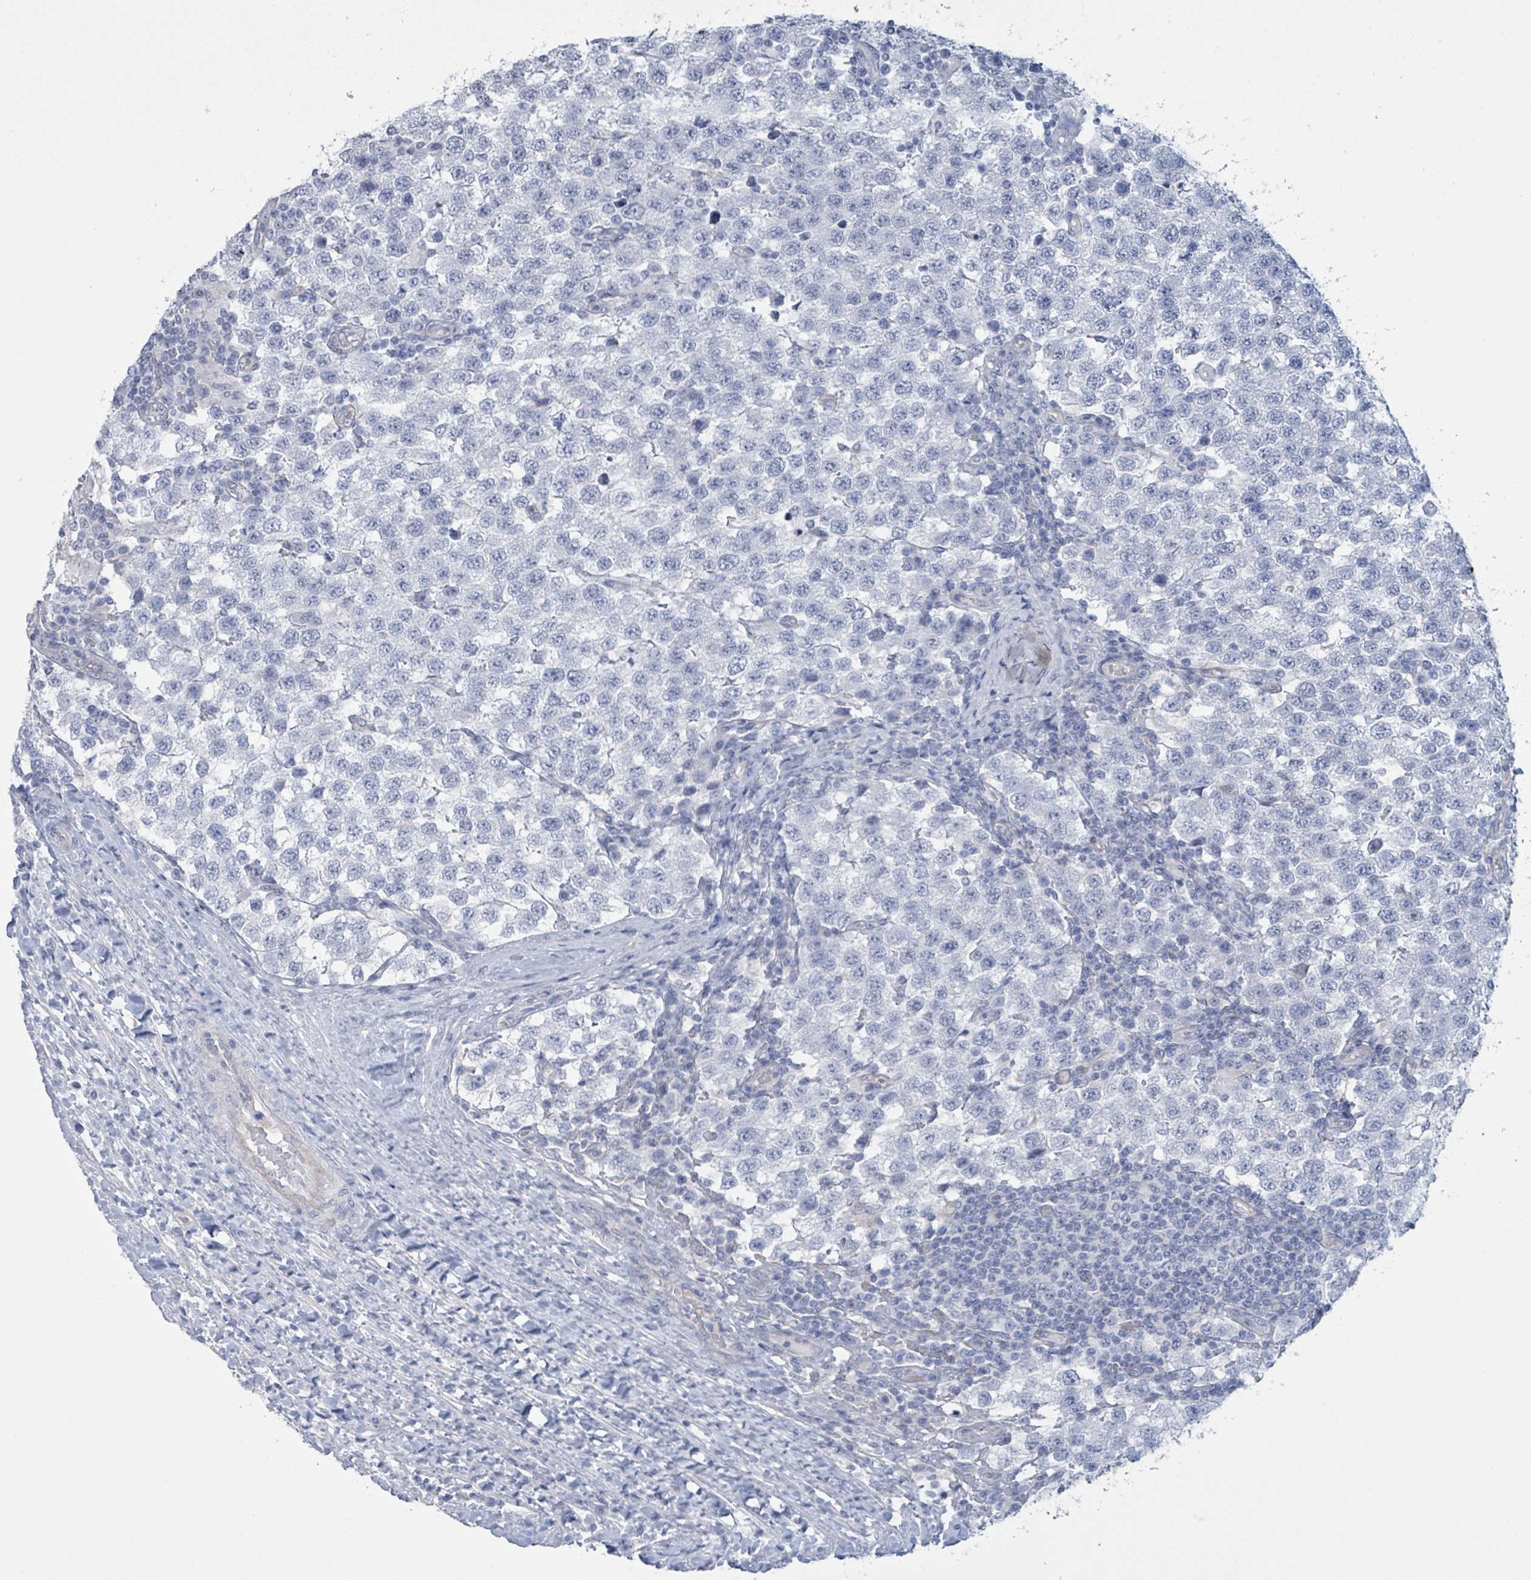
{"staining": {"intensity": "negative", "quantity": "none", "location": "none"}, "tissue": "testis cancer", "cell_type": "Tumor cells", "image_type": "cancer", "snomed": [{"axis": "morphology", "description": "Seminoma, NOS"}, {"axis": "topography", "description": "Testis"}], "caption": "Immunohistochemical staining of human testis seminoma exhibits no significant expression in tumor cells. (DAB immunohistochemistry with hematoxylin counter stain).", "gene": "CT45A5", "patient": {"sex": "male", "age": 34}}